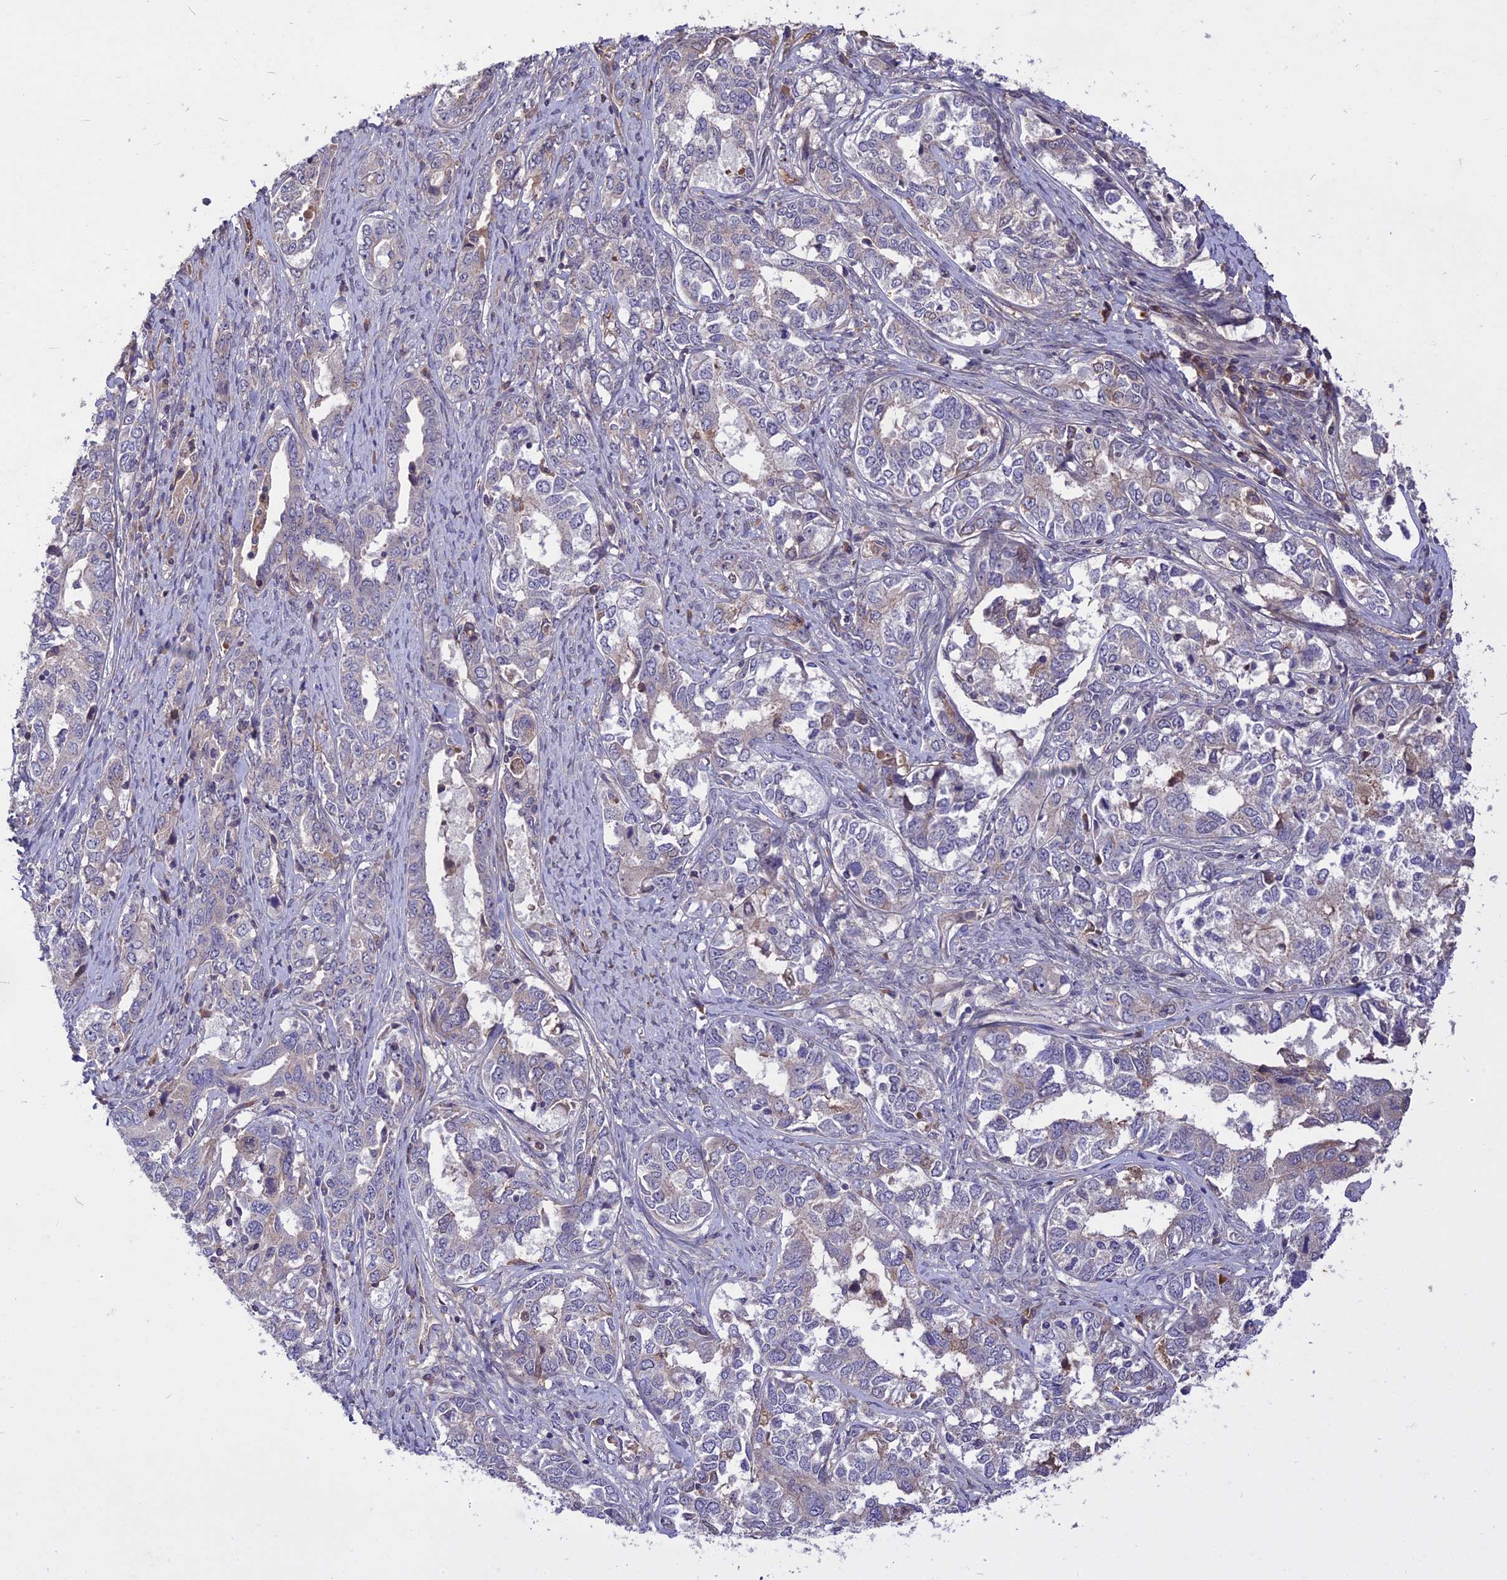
{"staining": {"intensity": "negative", "quantity": "none", "location": "none"}, "tissue": "ovarian cancer", "cell_type": "Tumor cells", "image_type": "cancer", "snomed": [{"axis": "morphology", "description": "Carcinoma, endometroid"}, {"axis": "topography", "description": "Ovary"}], "caption": "The immunohistochemistry histopathology image has no significant expression in tumor cells of endometroid carcinoma (ovarian) tissue.", "gene": "ADO", "patient": {"sex": "female", "age": 62}}